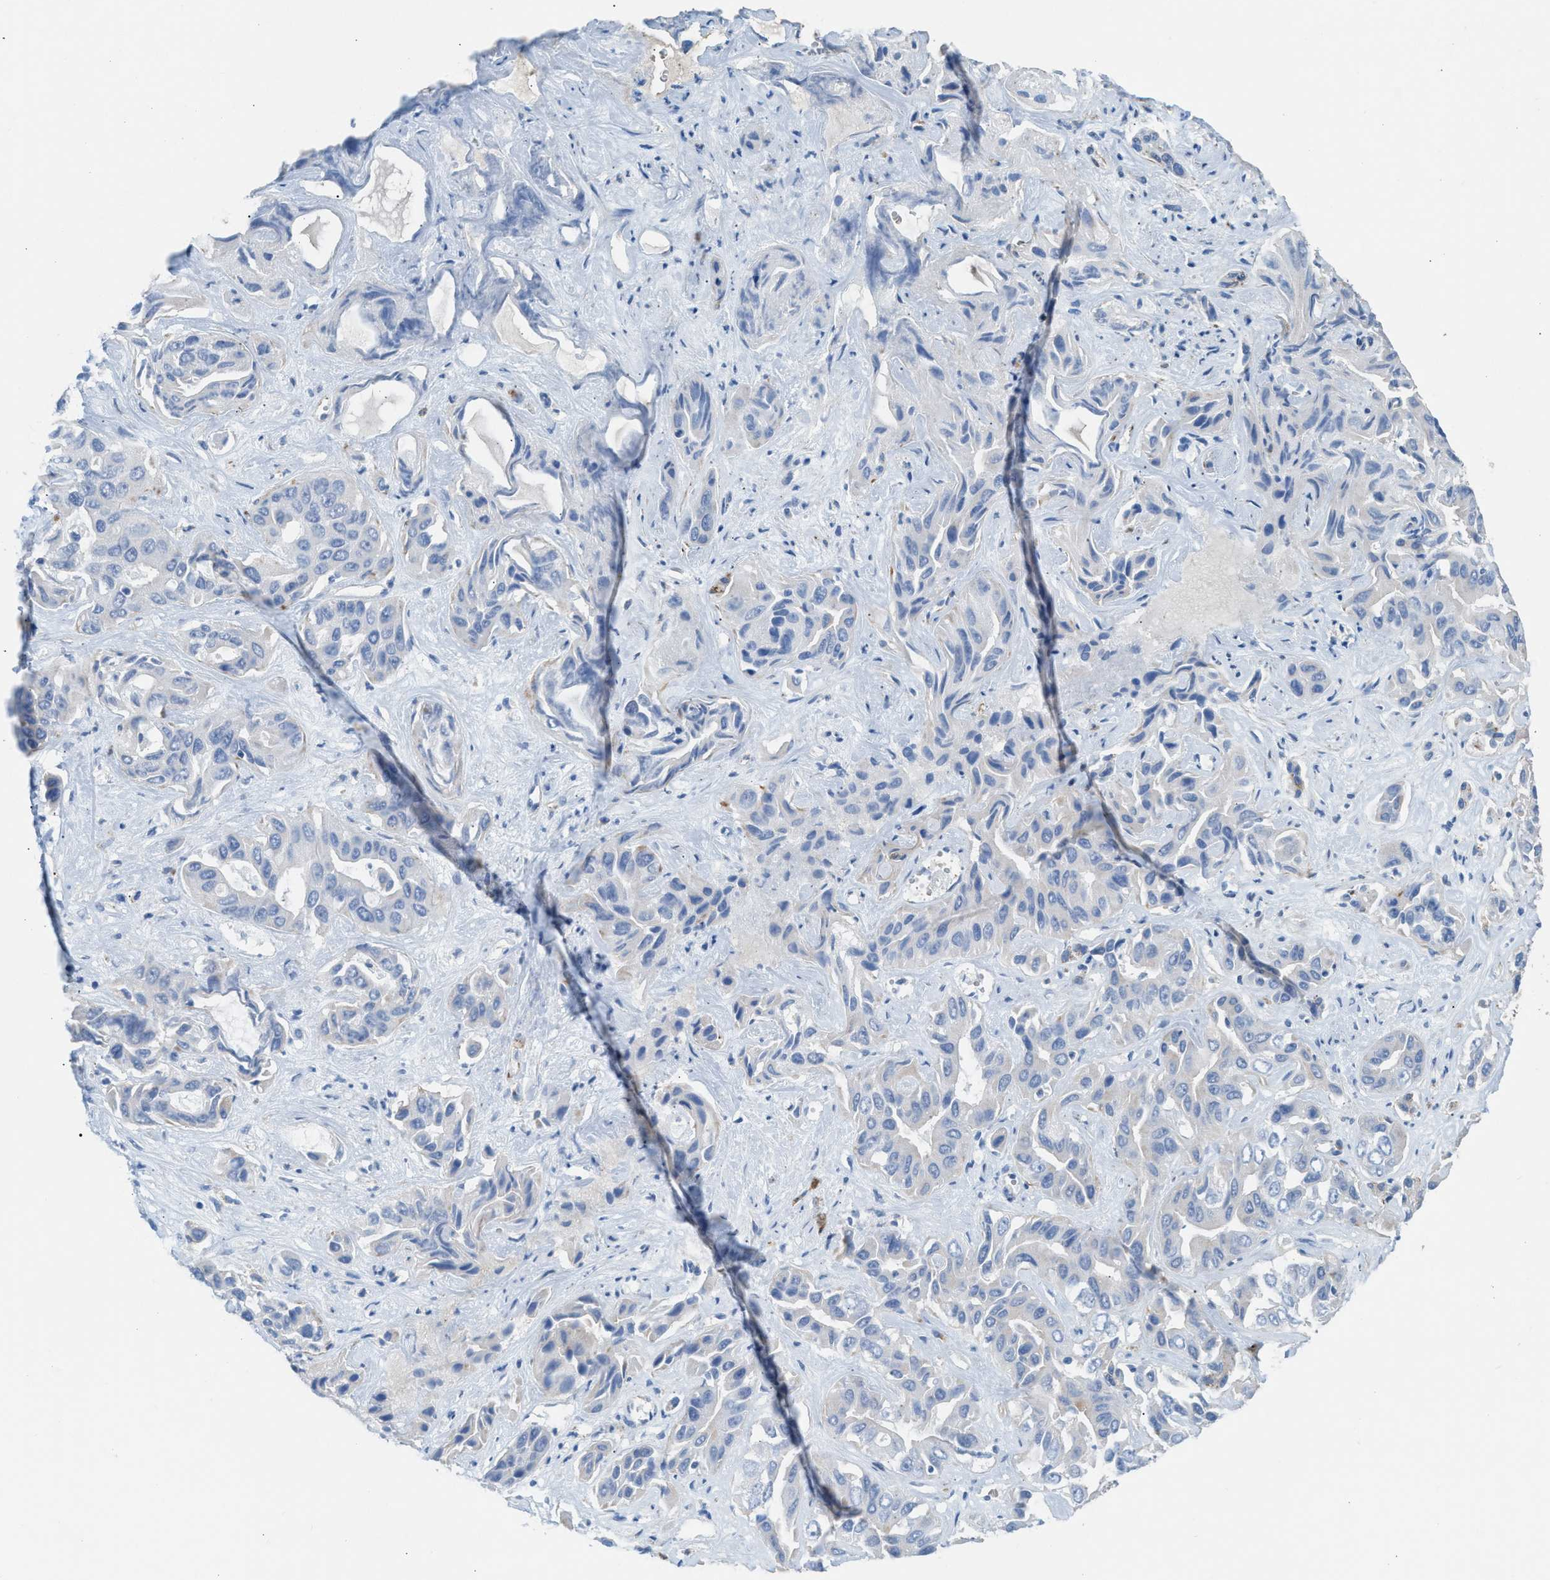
{"staining": {"intensity": "negative", "quantity": "none", "location": "none"}, "tissue": "liver cancer", "cell_type": "Tumor cells", "image_type": "cancer", "snomed": [{"axis": "morphology", "description": "Cholangiocarcinoma"}, {"axis": "topography", "description": "Liver"}], "caption": "Tumor cells are negative for brown protein staining in liver cholangiocarcinoma.", "gene": "SLC10A3", "patient": {"sex": "female", "age": 52}}